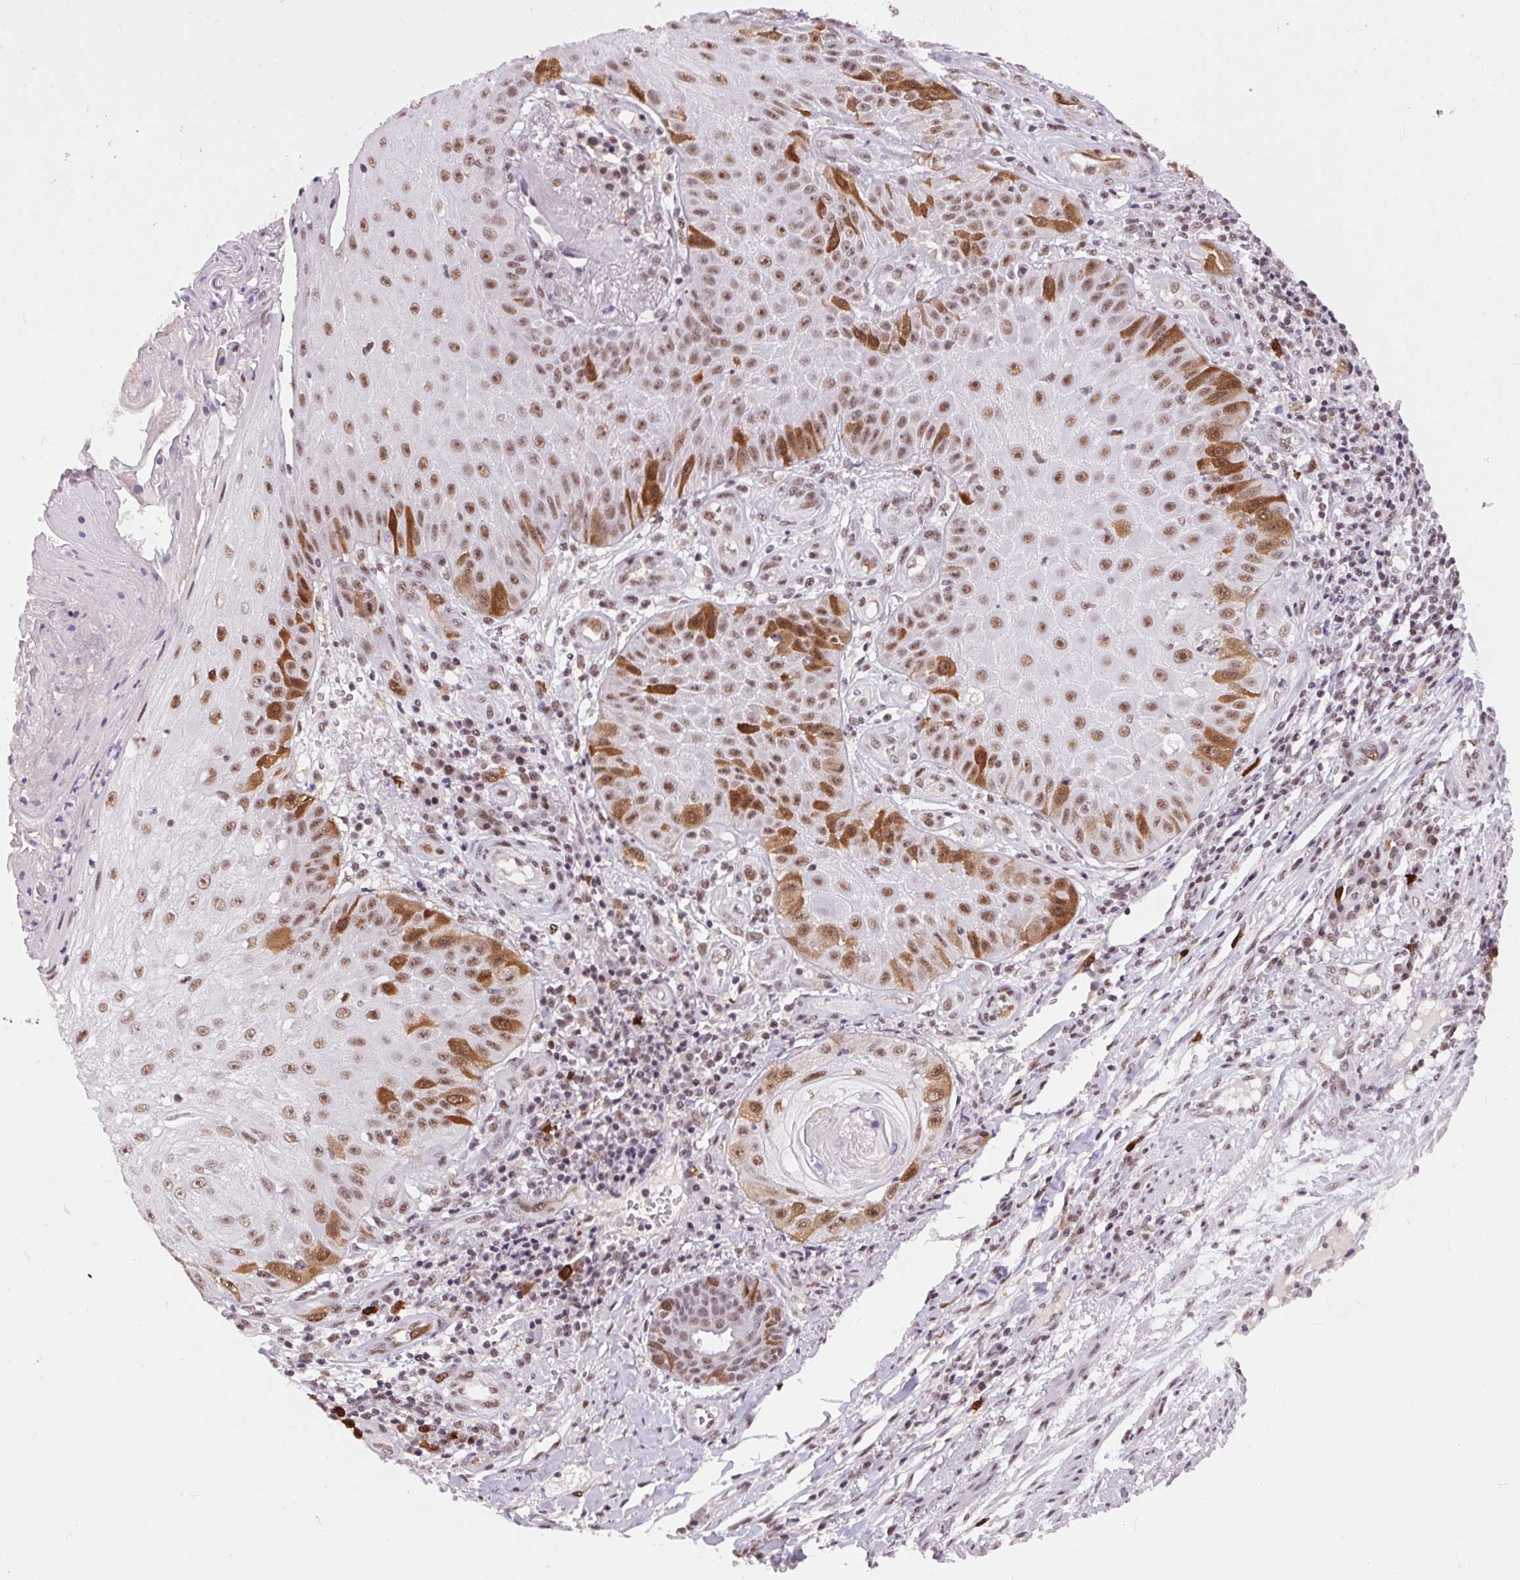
{"staining": {"intensity": "moderate", "quantity": ">75%", "location": "cytoplasmic/membranous,nuclear"}, "tissue": "skin cancer", "cell_type": "Tumor cells", "image_type": "cancer", "snomed": [{"axis": "morphology", "description": "Squamous cell carcinoma, NOS"}, {"axis": "topography", "description": "Skin"}], "caption": "Squamous cell carcinoma (skin) was stained to show a protein in brown. There is medium levels of moderate cytoplasmic/membranous and nuclear staining in about >75% of tumor cells.", "gene": "CD2BP2", "patient": {"sex": "male", "age": 70}}